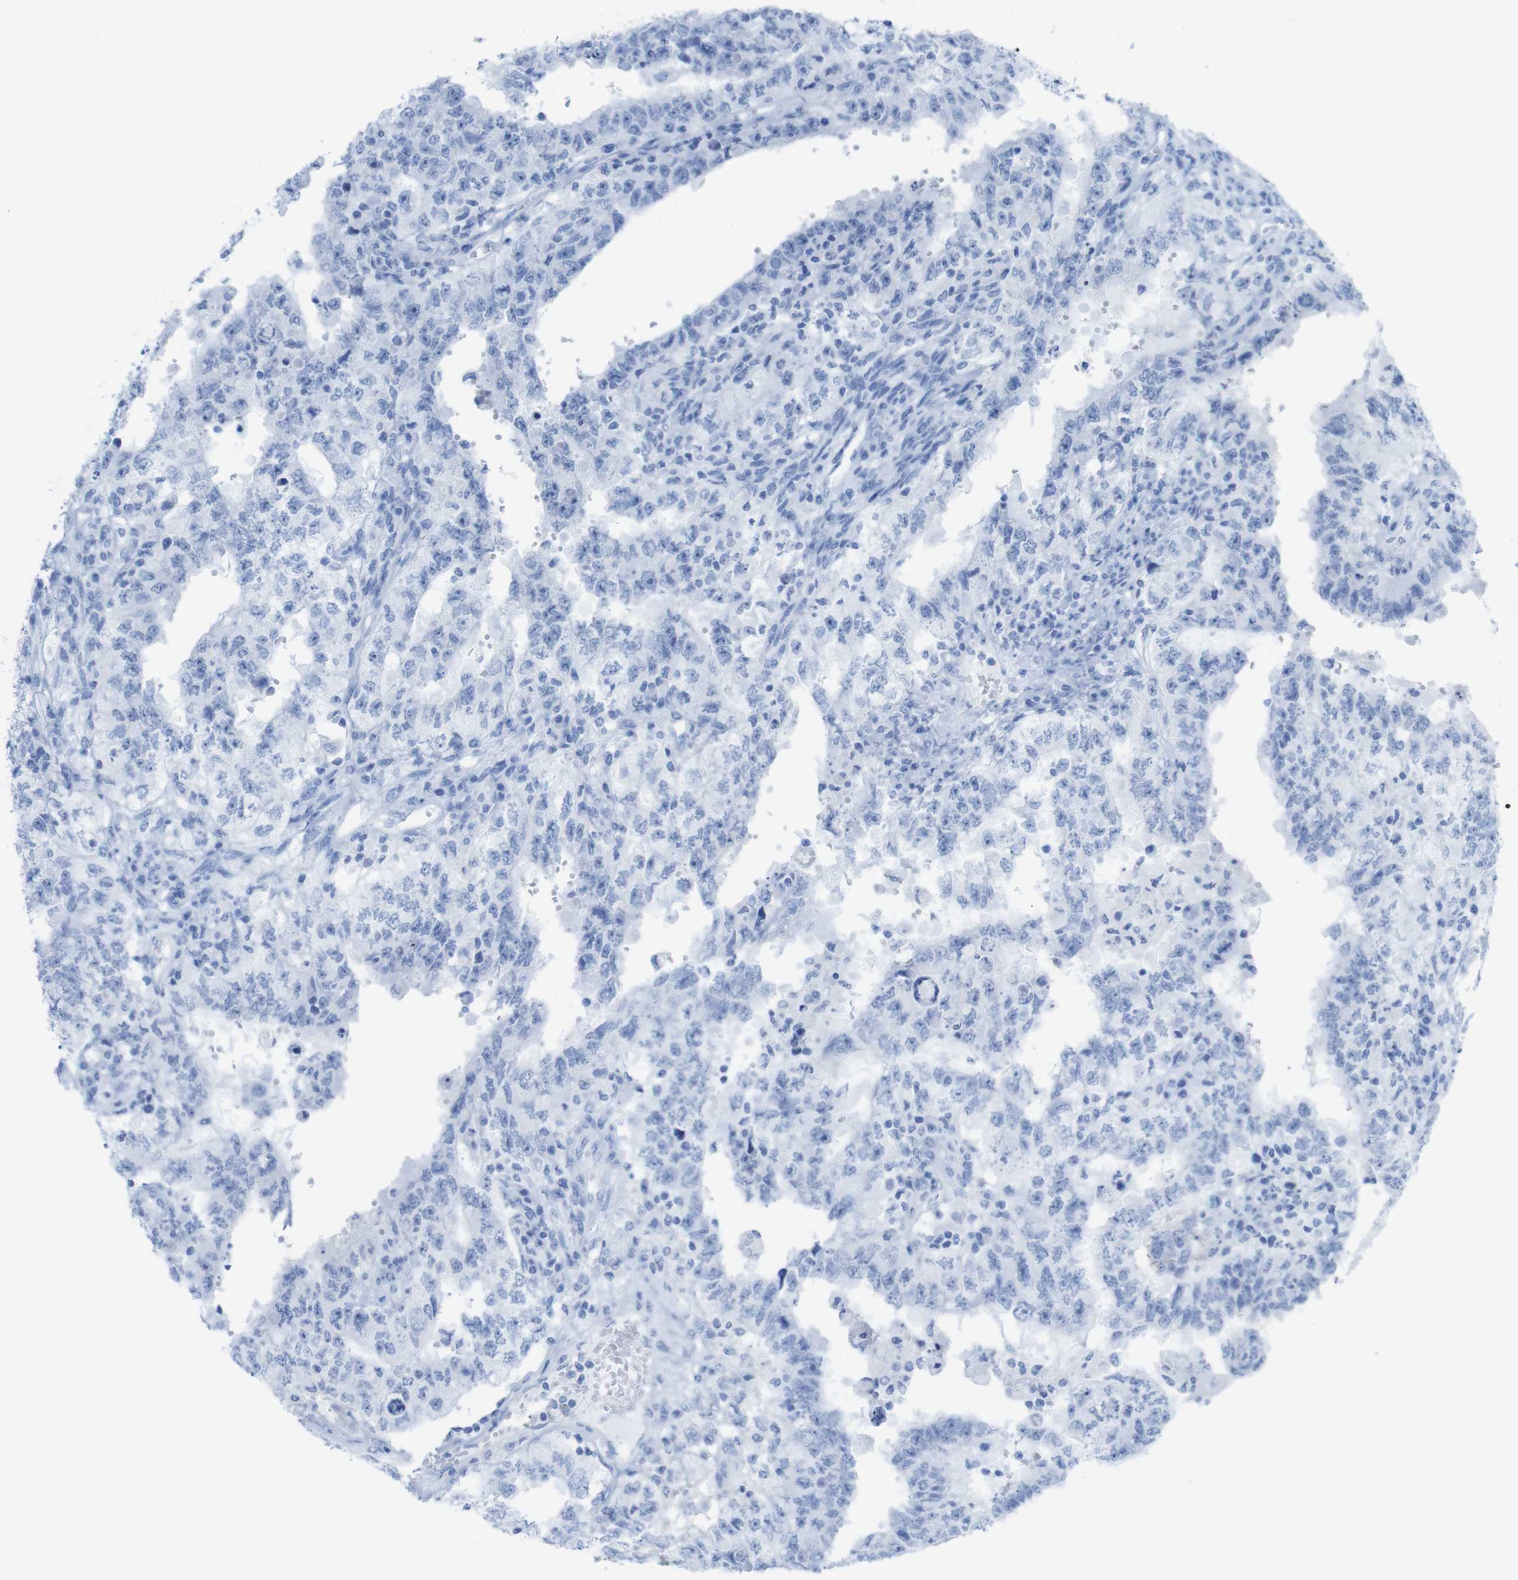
{"staining": {"intensity": "negative", "quantity": "none", "location": "none"}, "tissue": "testis cancer", "cell_type": "Tumor cells", "image_type": "cancer", "snomed": [{"axis": "morphology", "description": "Carcinoma, Embryonal, NOS"}, {"axis": "topography", "description": "Testis"}], "caption": "The micrograph demonstrates no significant positivity in tumor cells of testis cancer (embryonal carcinoma).", "gene": "MYH7", "patient": {"sex": "male", "age": 26}}